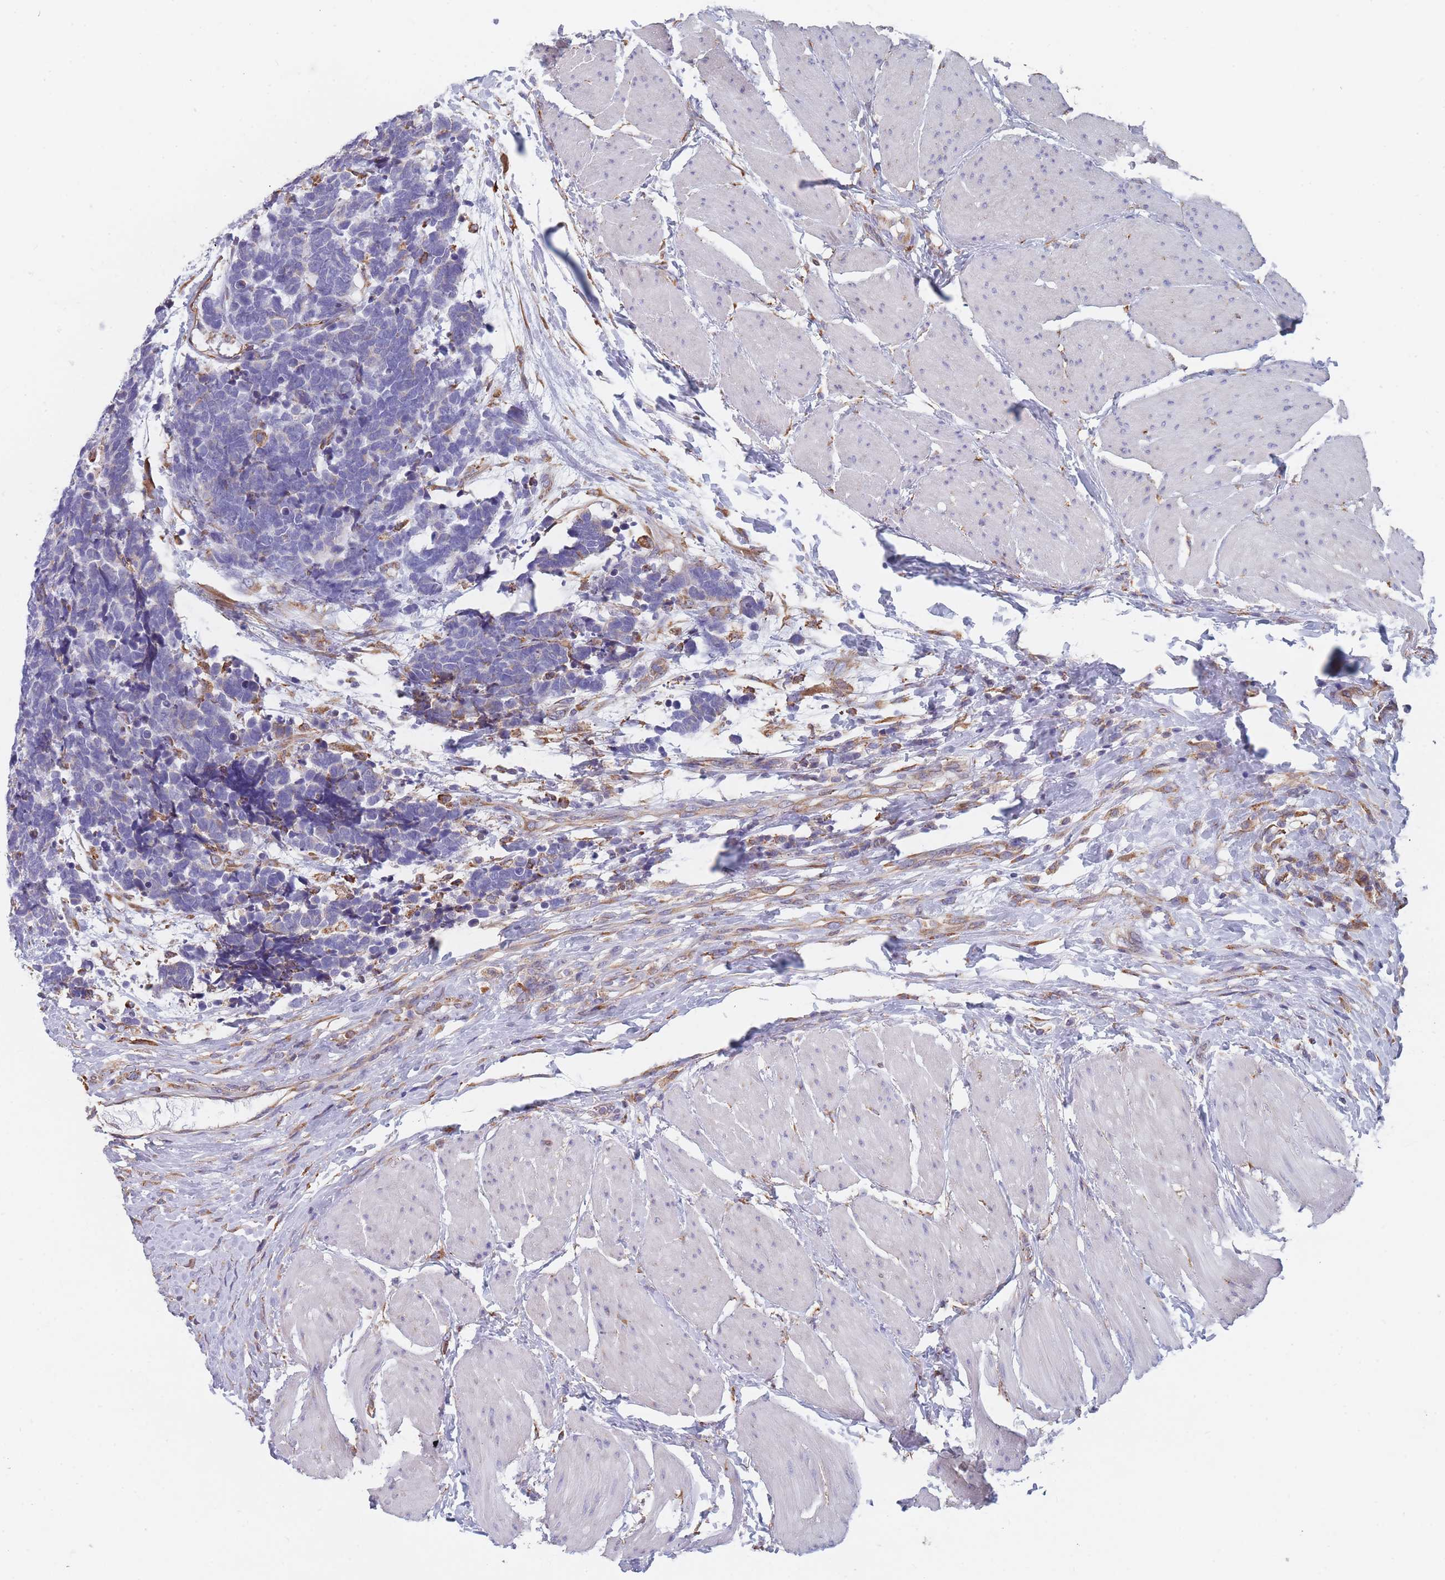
{"staining": {"intensity": "negative", "quantity": "none", "location": "none"}, "tissue": "carcinoid", "cell_type": "Tumor cells", "image_type": "cancer", "snomed": [{"axis": "morphology", "description": "Carcinoma, NOS"}, {"axis": "morphology", "description": "Carcinoid, malignant, NOS"}, {"axis": "topography", "description": "Urinary bladder"}], "caption": "An immunohistochemistry (IHC) photomicrograph of carcinoid is shown. There is no staining in tumor cells of carcinoid. (Immunohistochemistry, brightfield microscopy, high magnification).", "gene": "OR7C2", "patient": {"sex": "male", "age": 57}}